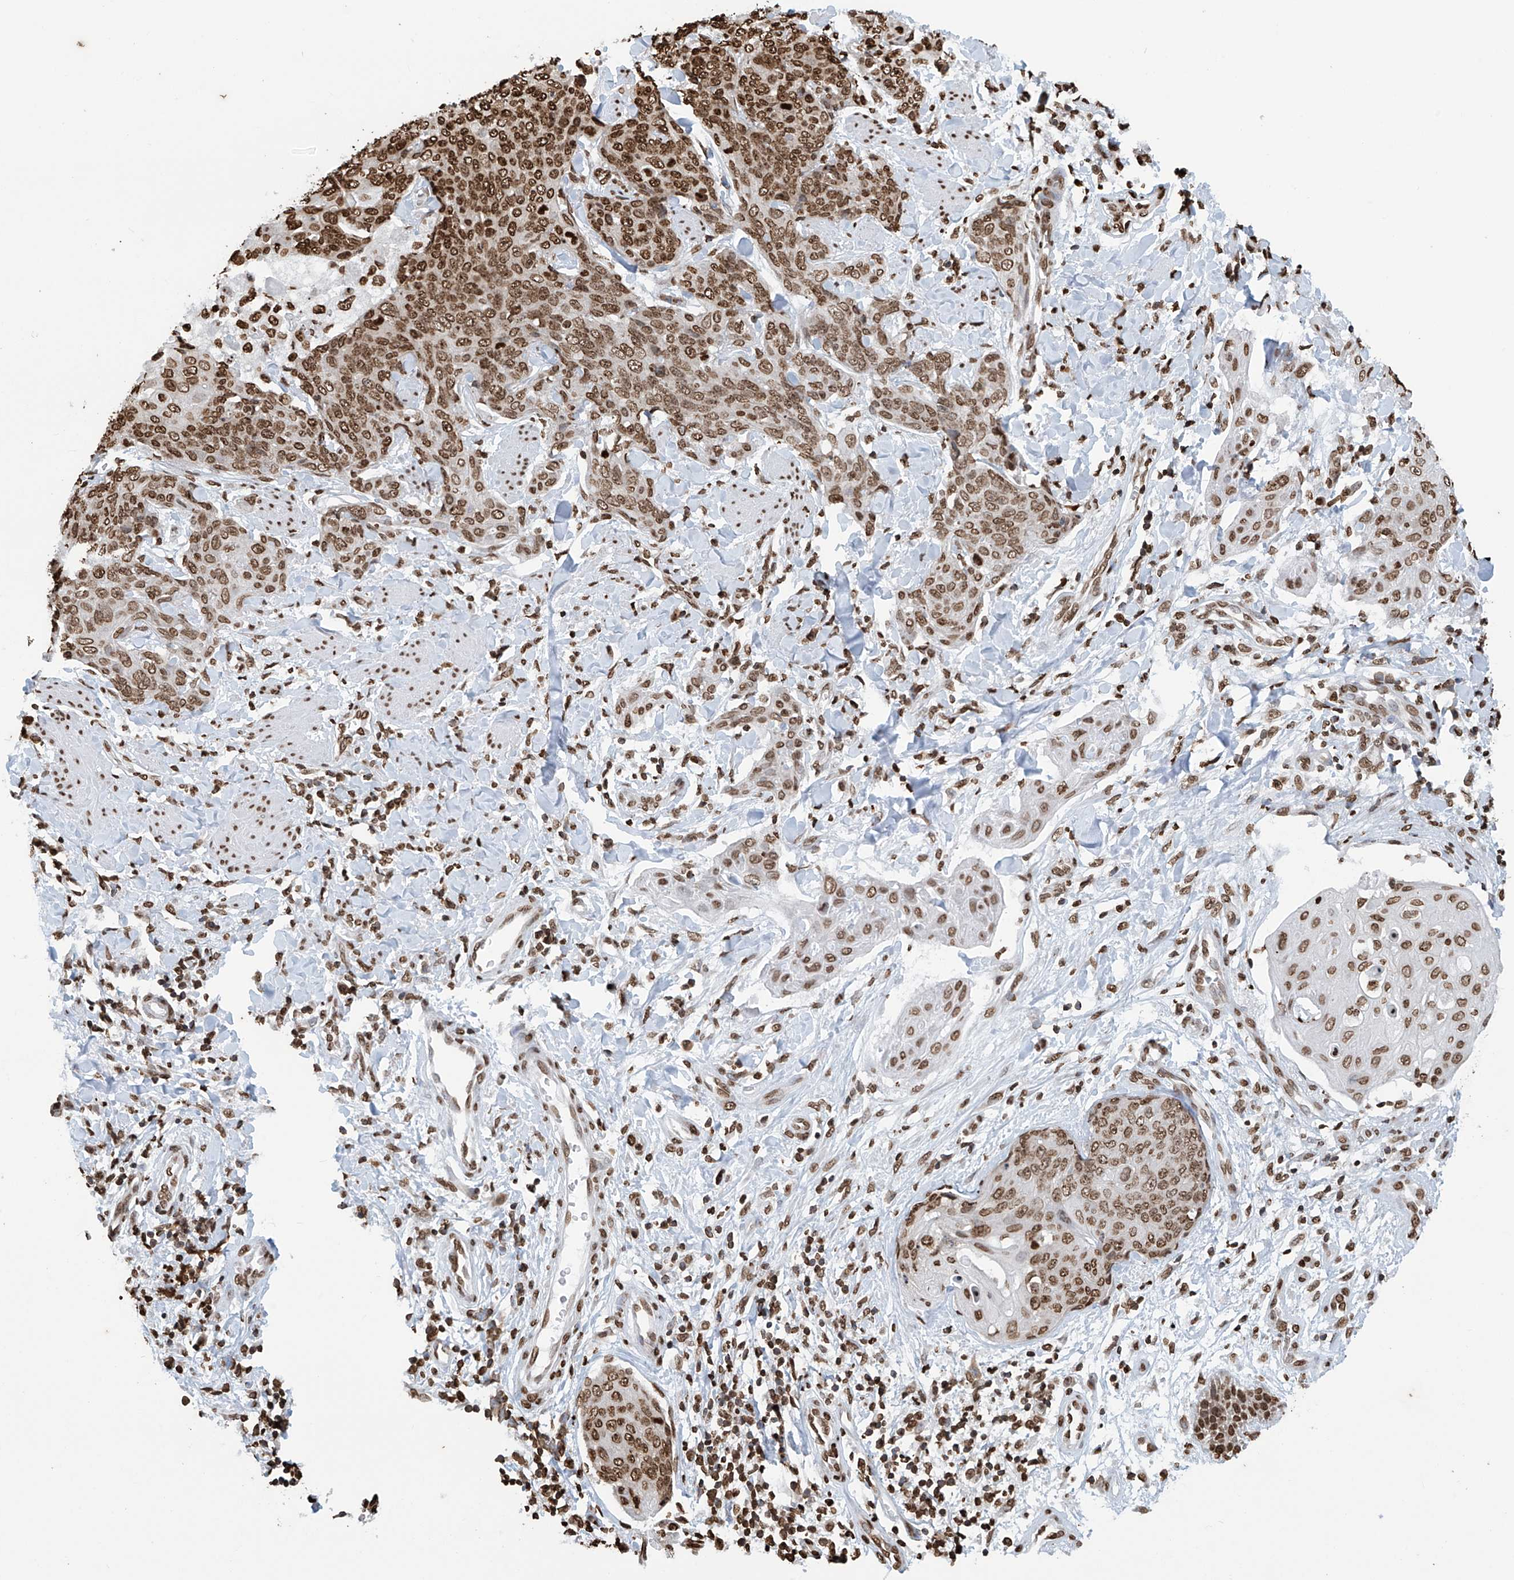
{"staining": {"intensity": "moderate", "quantity": ">75%", "location": "nuclear"}, "tissue": "skin cancer", "cell_type": "Tumor cells", "image_type": "cancer", "snomed": [{"axis": "morphology", "description": "Squamous cell carcinoma, NOS"}, {"axis": "topography", "description": "Skin"}, {"axis": "topography", "description": "Vulva"}], "caption": "Human skin squamous cell carcinoma stained with a protein marker exhibits moderate staining in tumor cells.", "gene": "DPPA2", "patient": {"sex": "female", "age": 85}}